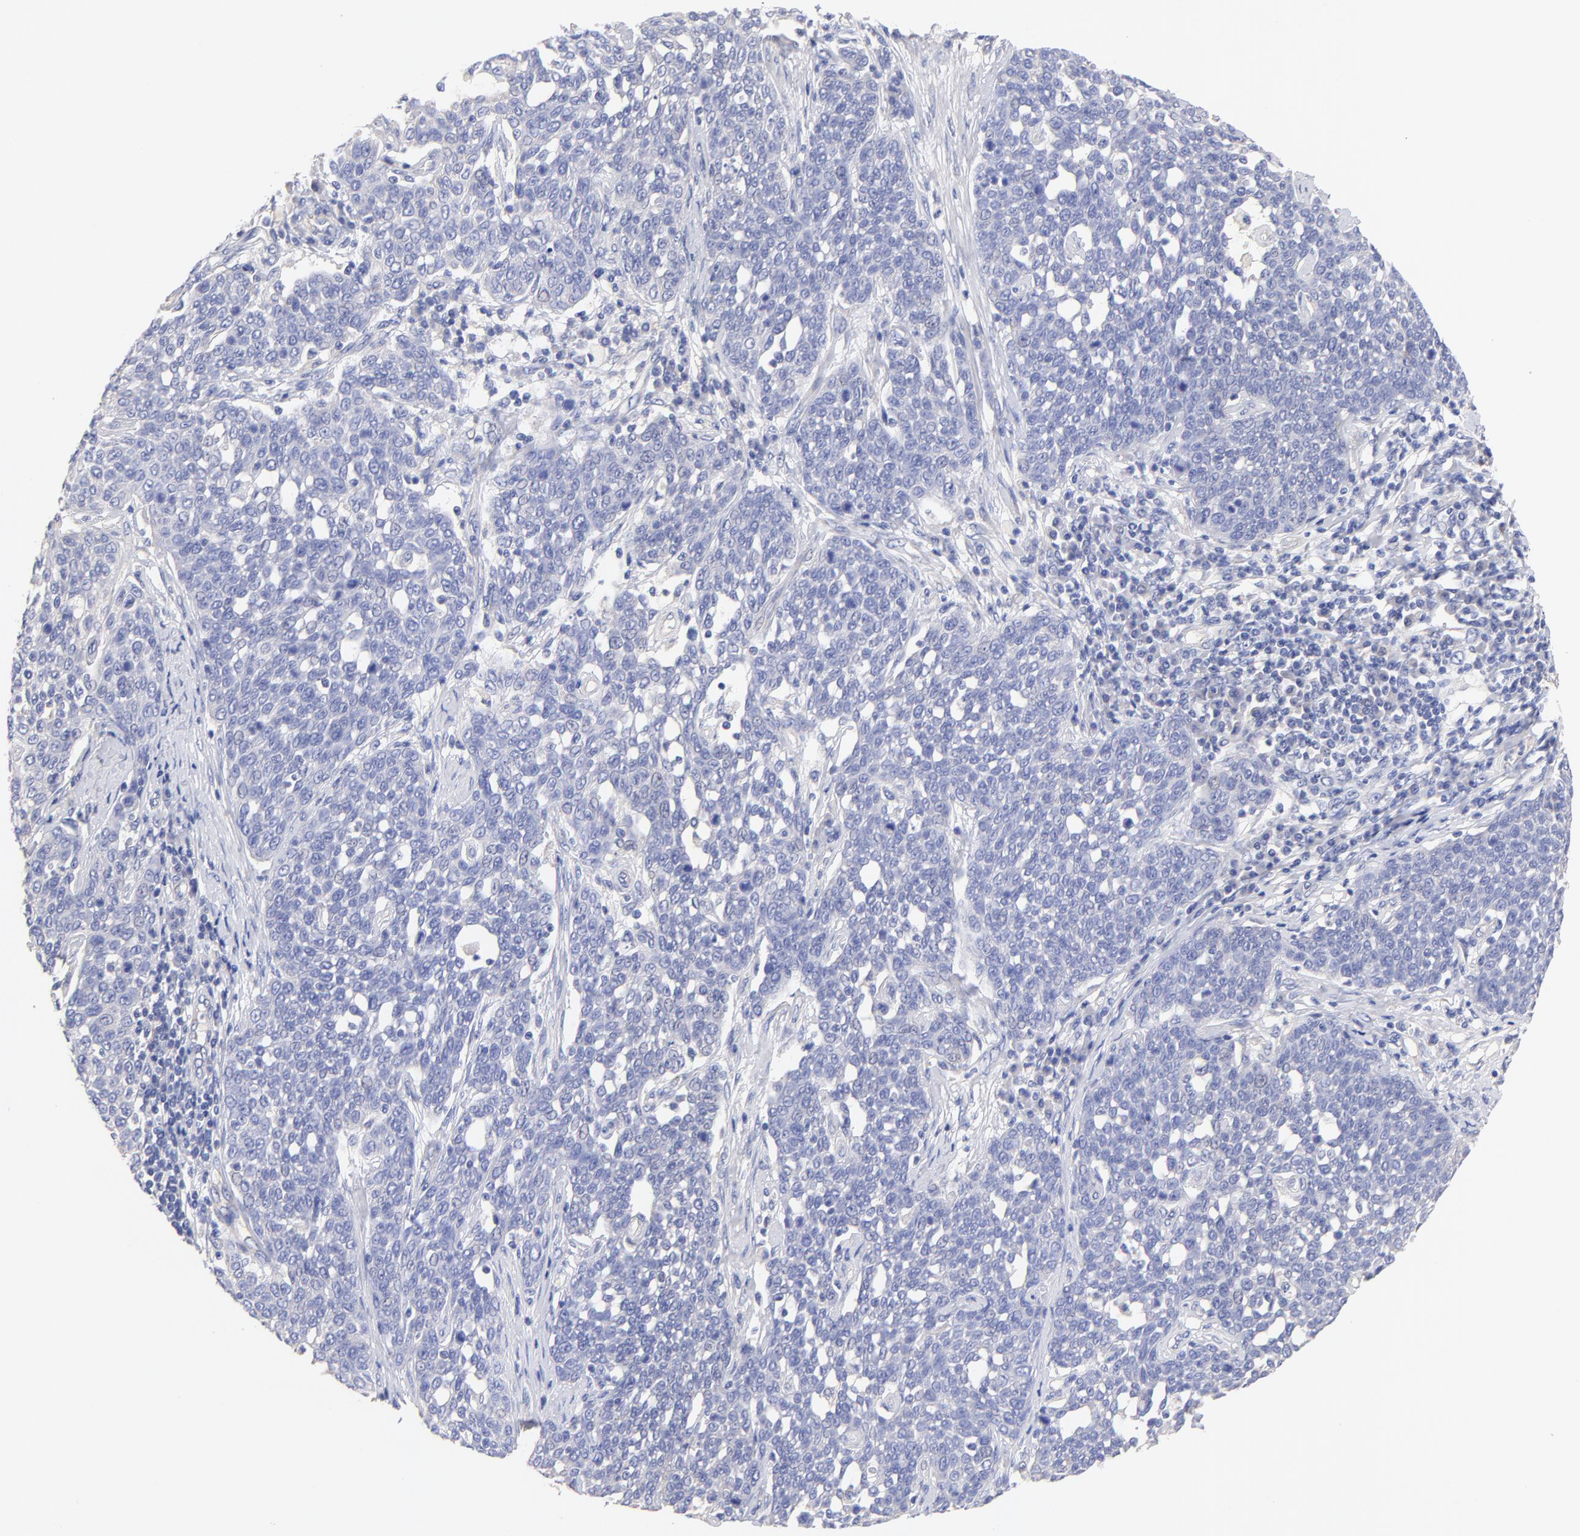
{"staining": {"intensity": "negative", "quantity": "none", "location": "none"}, "tissue": "cervical cancer", "cell_type": "Tumor cells", "image_type": "cancer", "snomed": [{"axis": "morphology", "description": "Squamous cell carcinoma, NOS"}, {"axis": "topography", "description": "Cervix"}], "caption": "Protein analysis of cervical cancer demonstrates no significant staining in tumor cells.", "gene": "HS3ST1", "patient": {"sex": "female", "age": 34}}